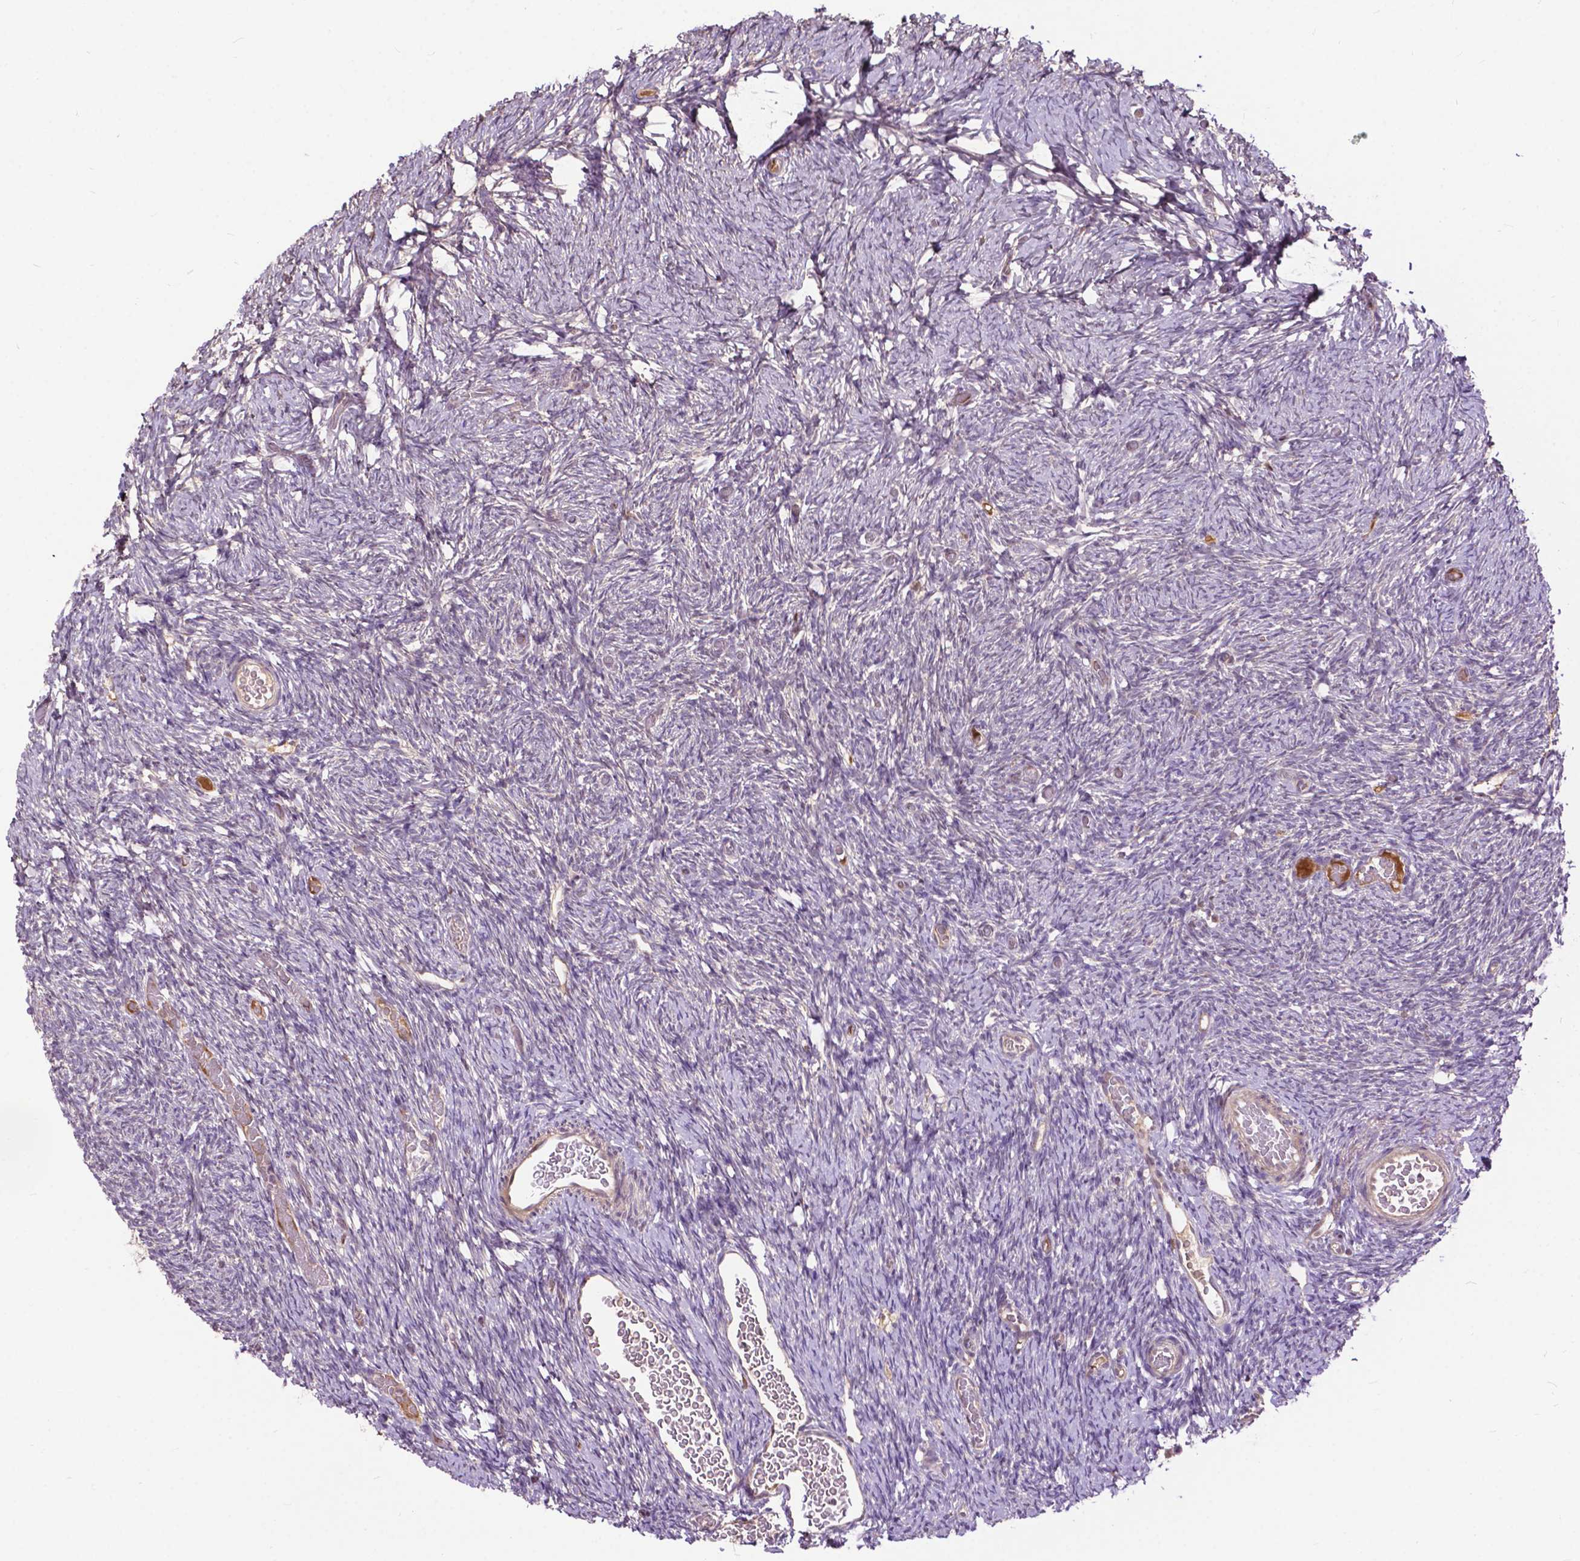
{"staining": {"intensity": "negative", "quantity": "none", "location": "none"}, "tissue": "ovary", "cell_type": "Follicle cells", "image_type": "normal", "snomed": [{"axis": "morphology", "description": "Normal tissue, NOS"}, {"axis": "topography", "description": "Ovary"}], "caption": "This is a histopathology image of IHC staining of benign ovary, which shows no staining in follicle cells. (DAB IHC, high magnification).", "gene": "CHMP4A", "patient": {"sex": "female", "age": 39}}